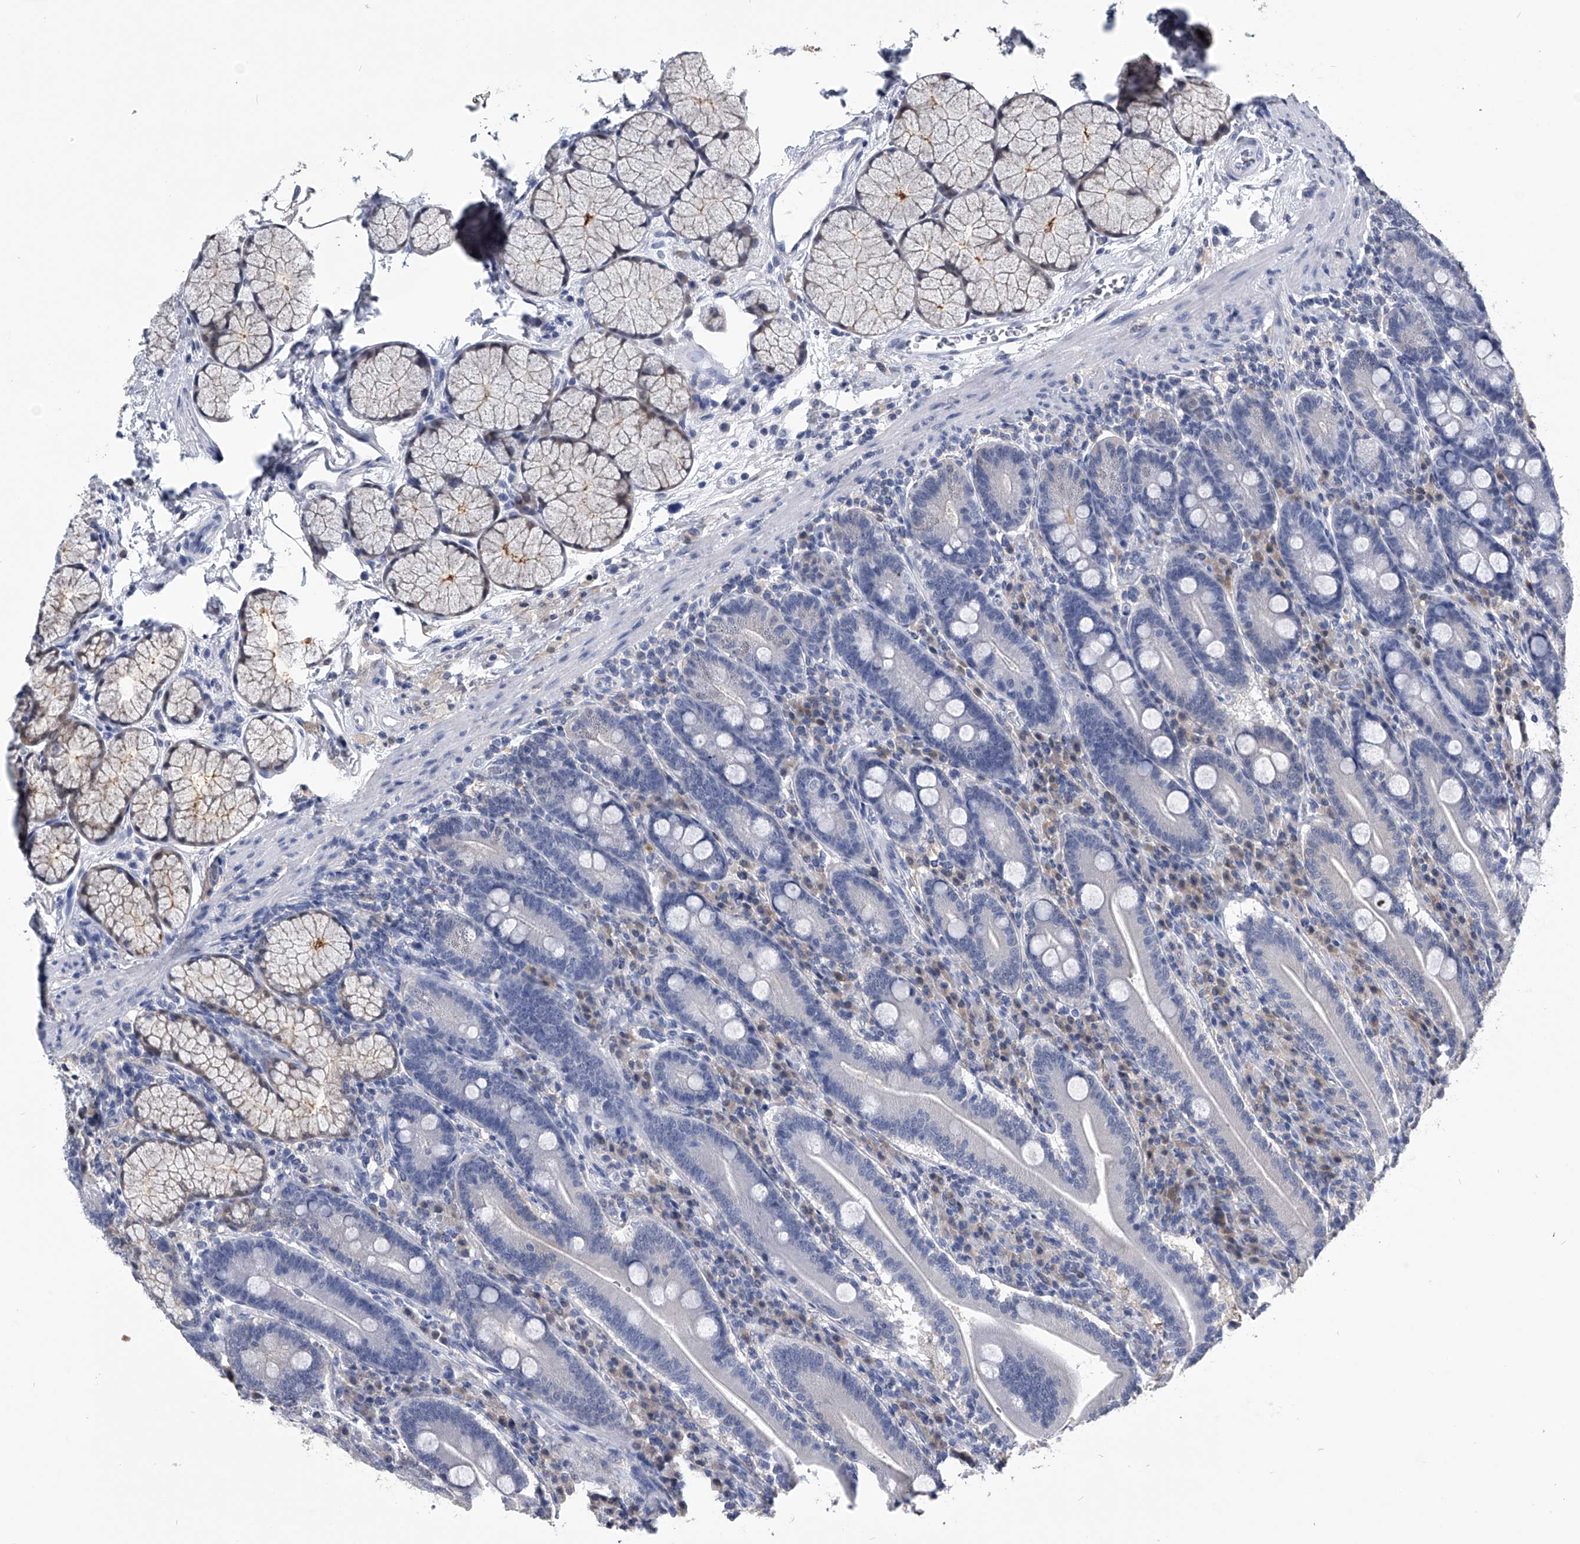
{"staining": {"intensity": "negative", "quantity": "none", "location": "none"}, "tissue": "duodenum", "cell_type": "Glandular cells", "image_type": "normal", "snomed": [{"axis": "morphology", "description": "Normal tissue, NOS"}, {"axis": "topography", "description": "Duodenum"}], "caption": "This is an IHC micrograph of unremarkable human duodenum. There is no staining in glandular cells.", "gene": "PDXK", "patient": {"sex": "male", "age": 35}}